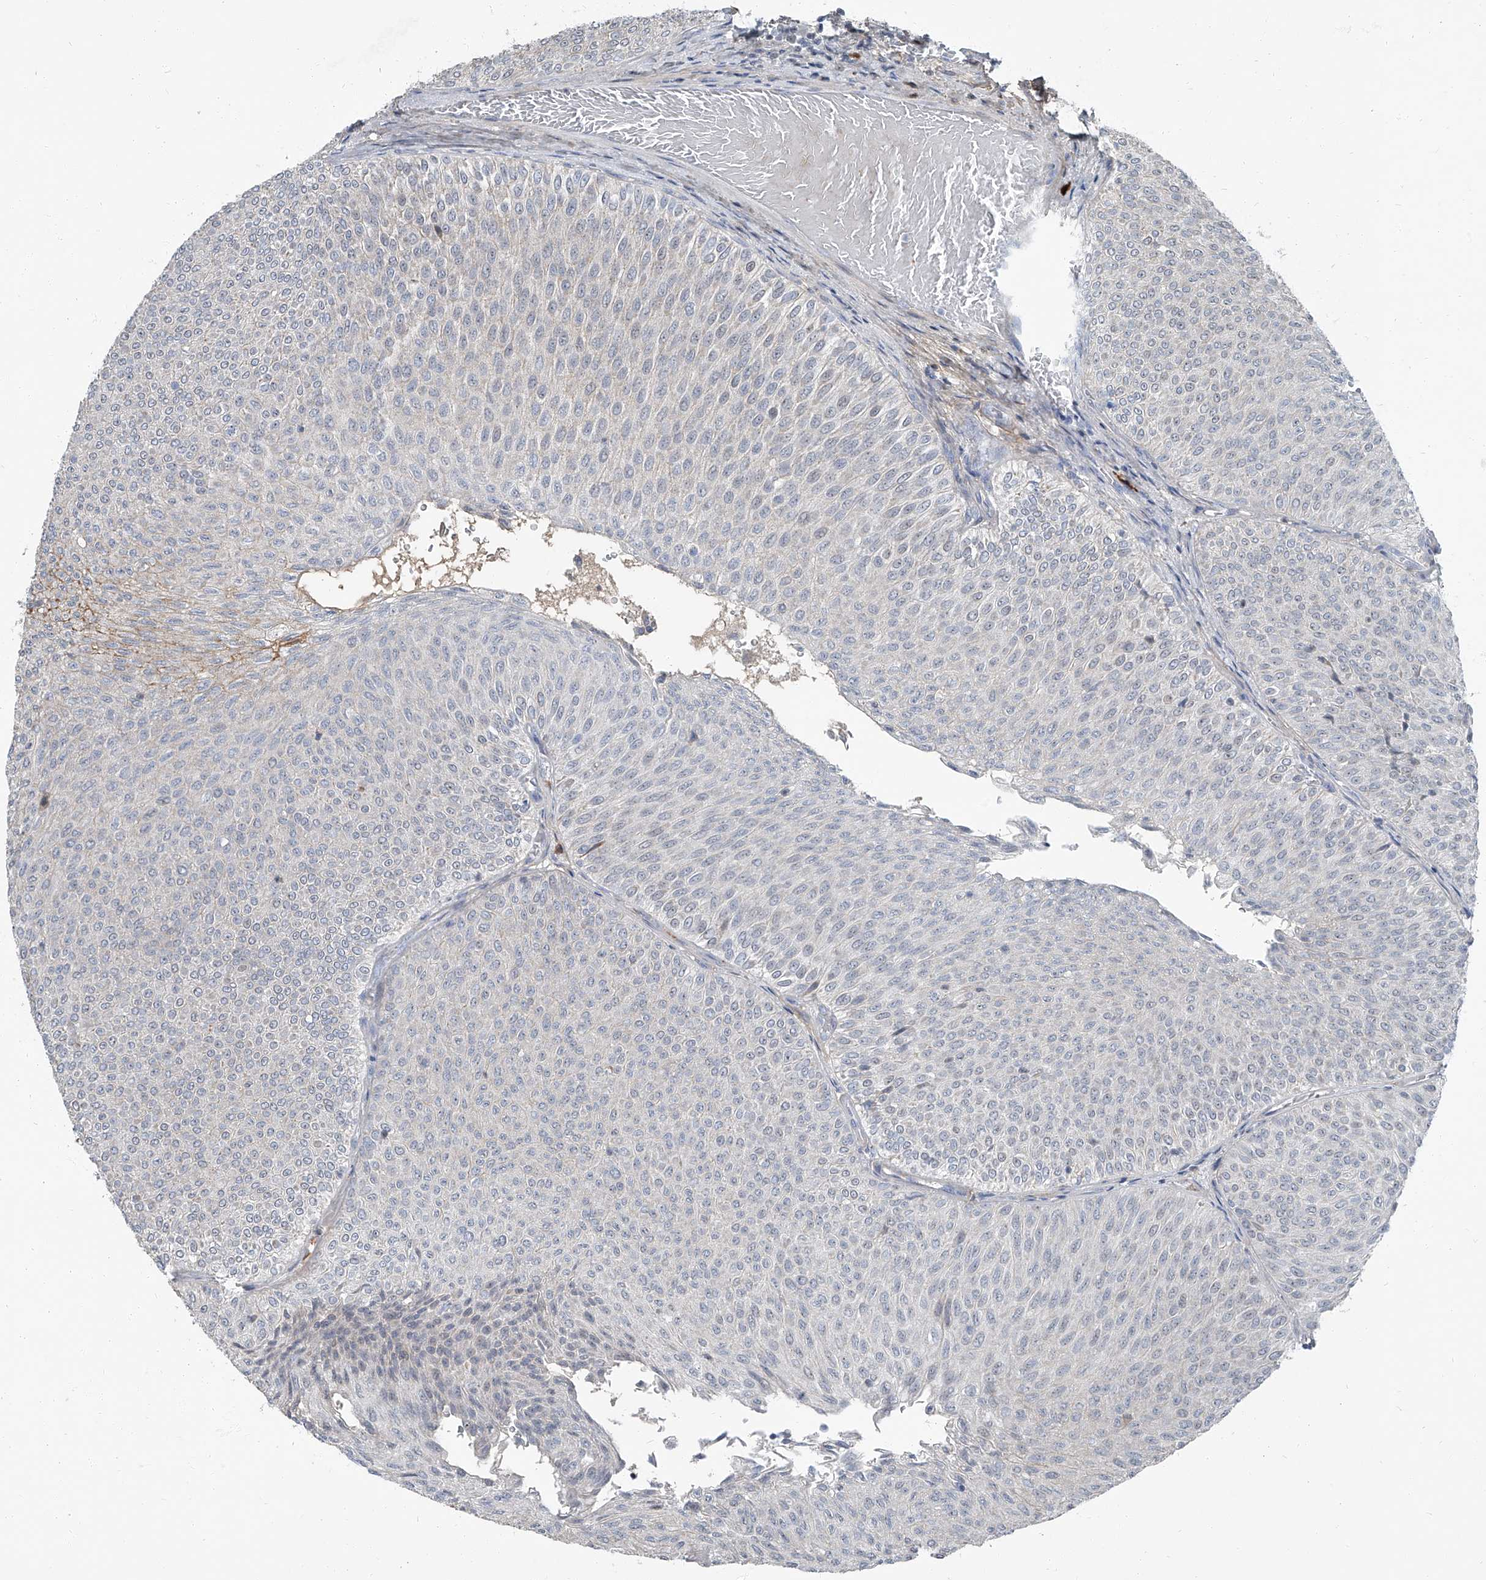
{"staining": {"intensity": "negative", "quantity": "none", "location": "none"}, "tissue": "urothelial cancer", "cell_type": "Tumor cells", "image_type": "cancer", "snomed": [{"axis": "morphology", "description": "Urothelial carcinoma, Low grade"}, {"axis": "topography", "description": "Urinary bladder"}], "caption": "IHC micrograph of human urothelial carcinoma (low-grade) stained for a protein (brown), which exhibits no expression in tumor cells.", "gene": "HOXA3", "patient": {"sex": "male", "age": 78}}